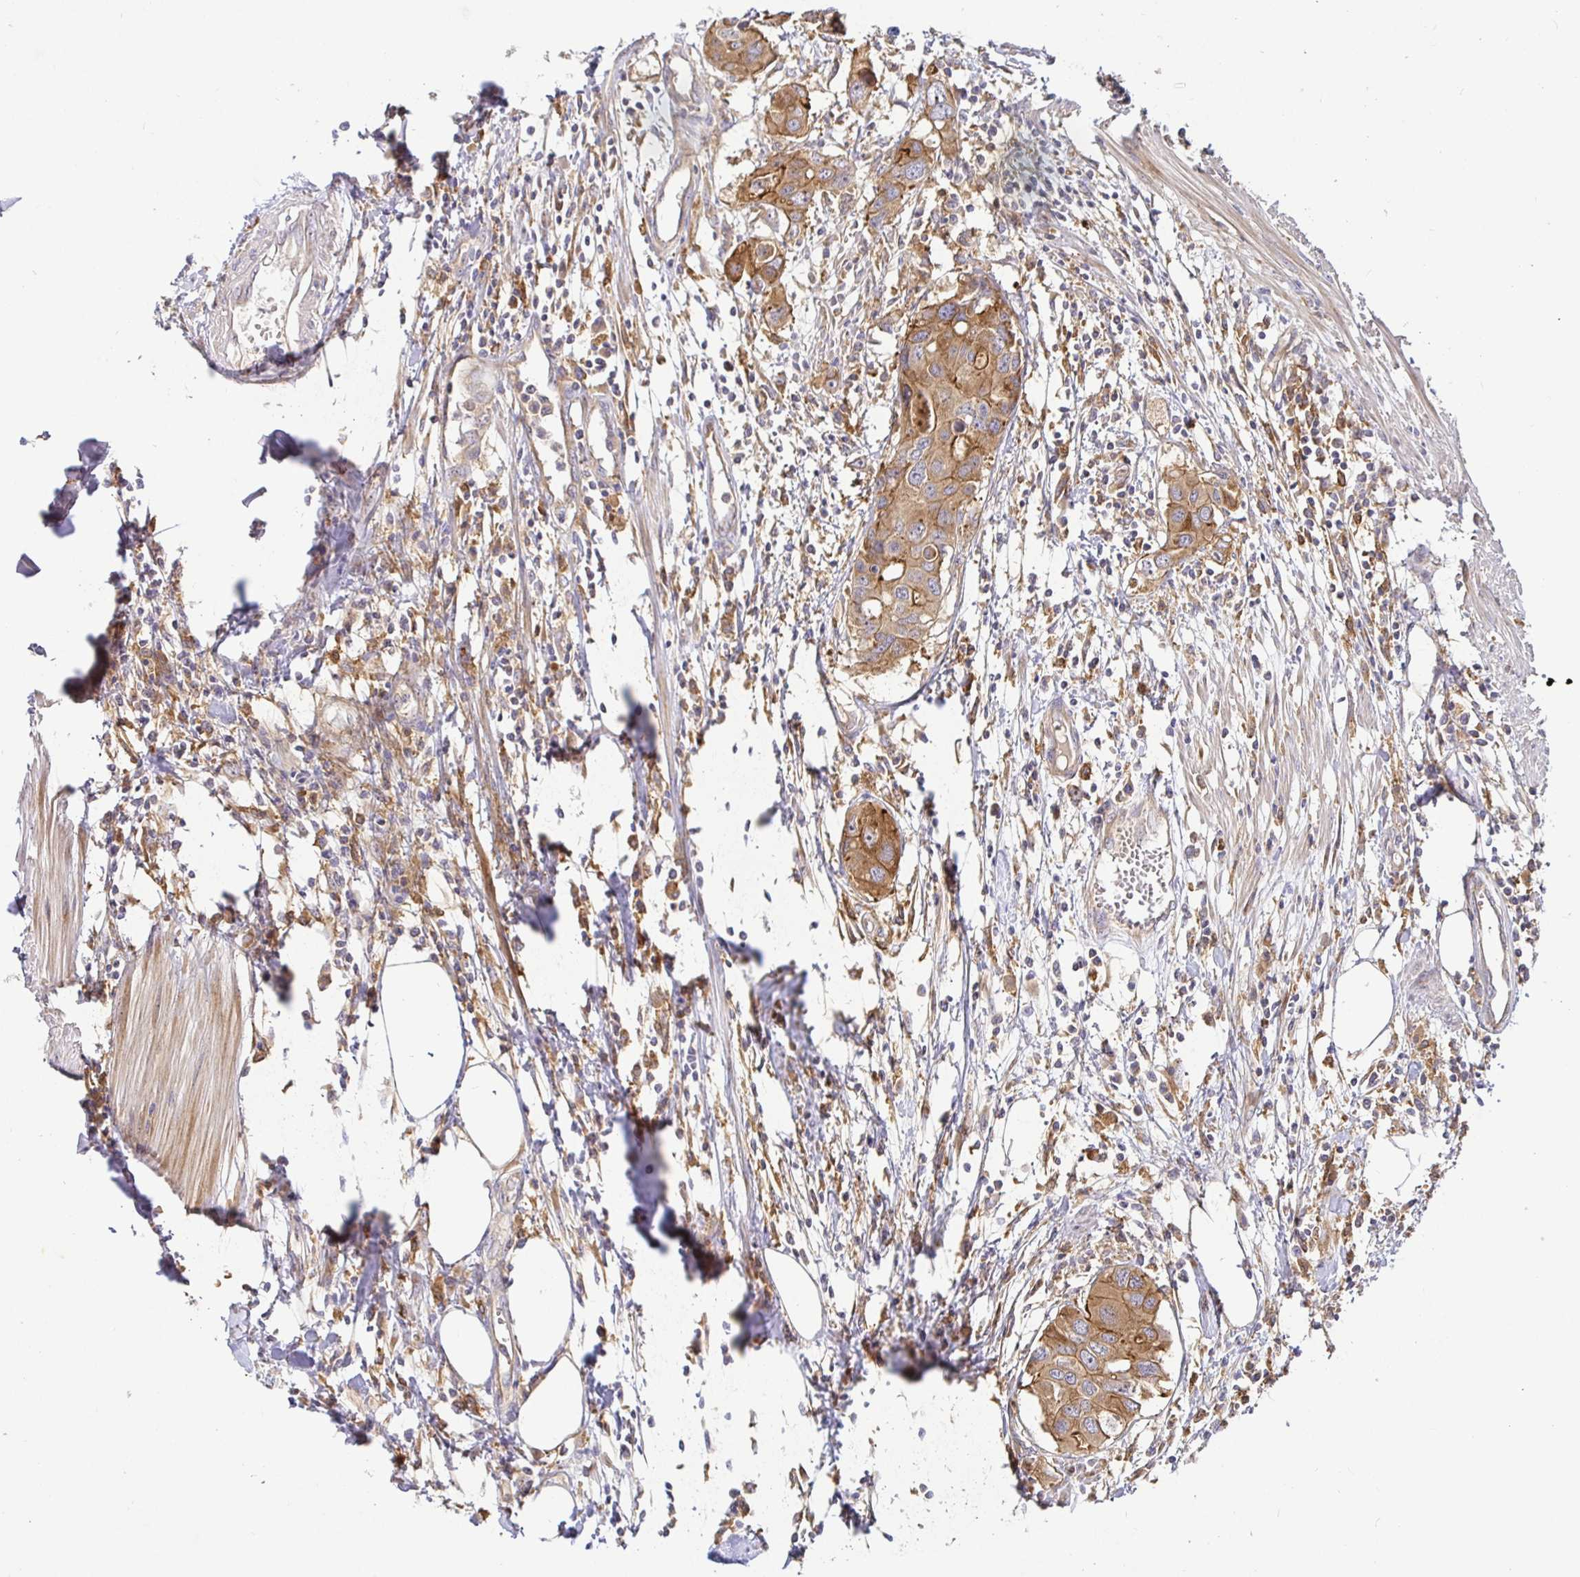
{"staining": {"intensity": "moderate", "quantity": ">75%", "location": "cytoplasmic/membranous"}, "tissue": "colorectal cancer", "cell_type": "Tumor cells", "image_type": "cancer", "snomed": [{"axis": "morphology", "description": "Adenocarcinoma, NOS"}, {"axis": "topography", "description": "Colon"}], "caption": "The immunohistochemical stain shows moderate cytoplasmic/membranous expression in tumor cells of colorectal cancer tissue.", "gene": "SNX8", "patient": {"sex": "male", "age": 77}}